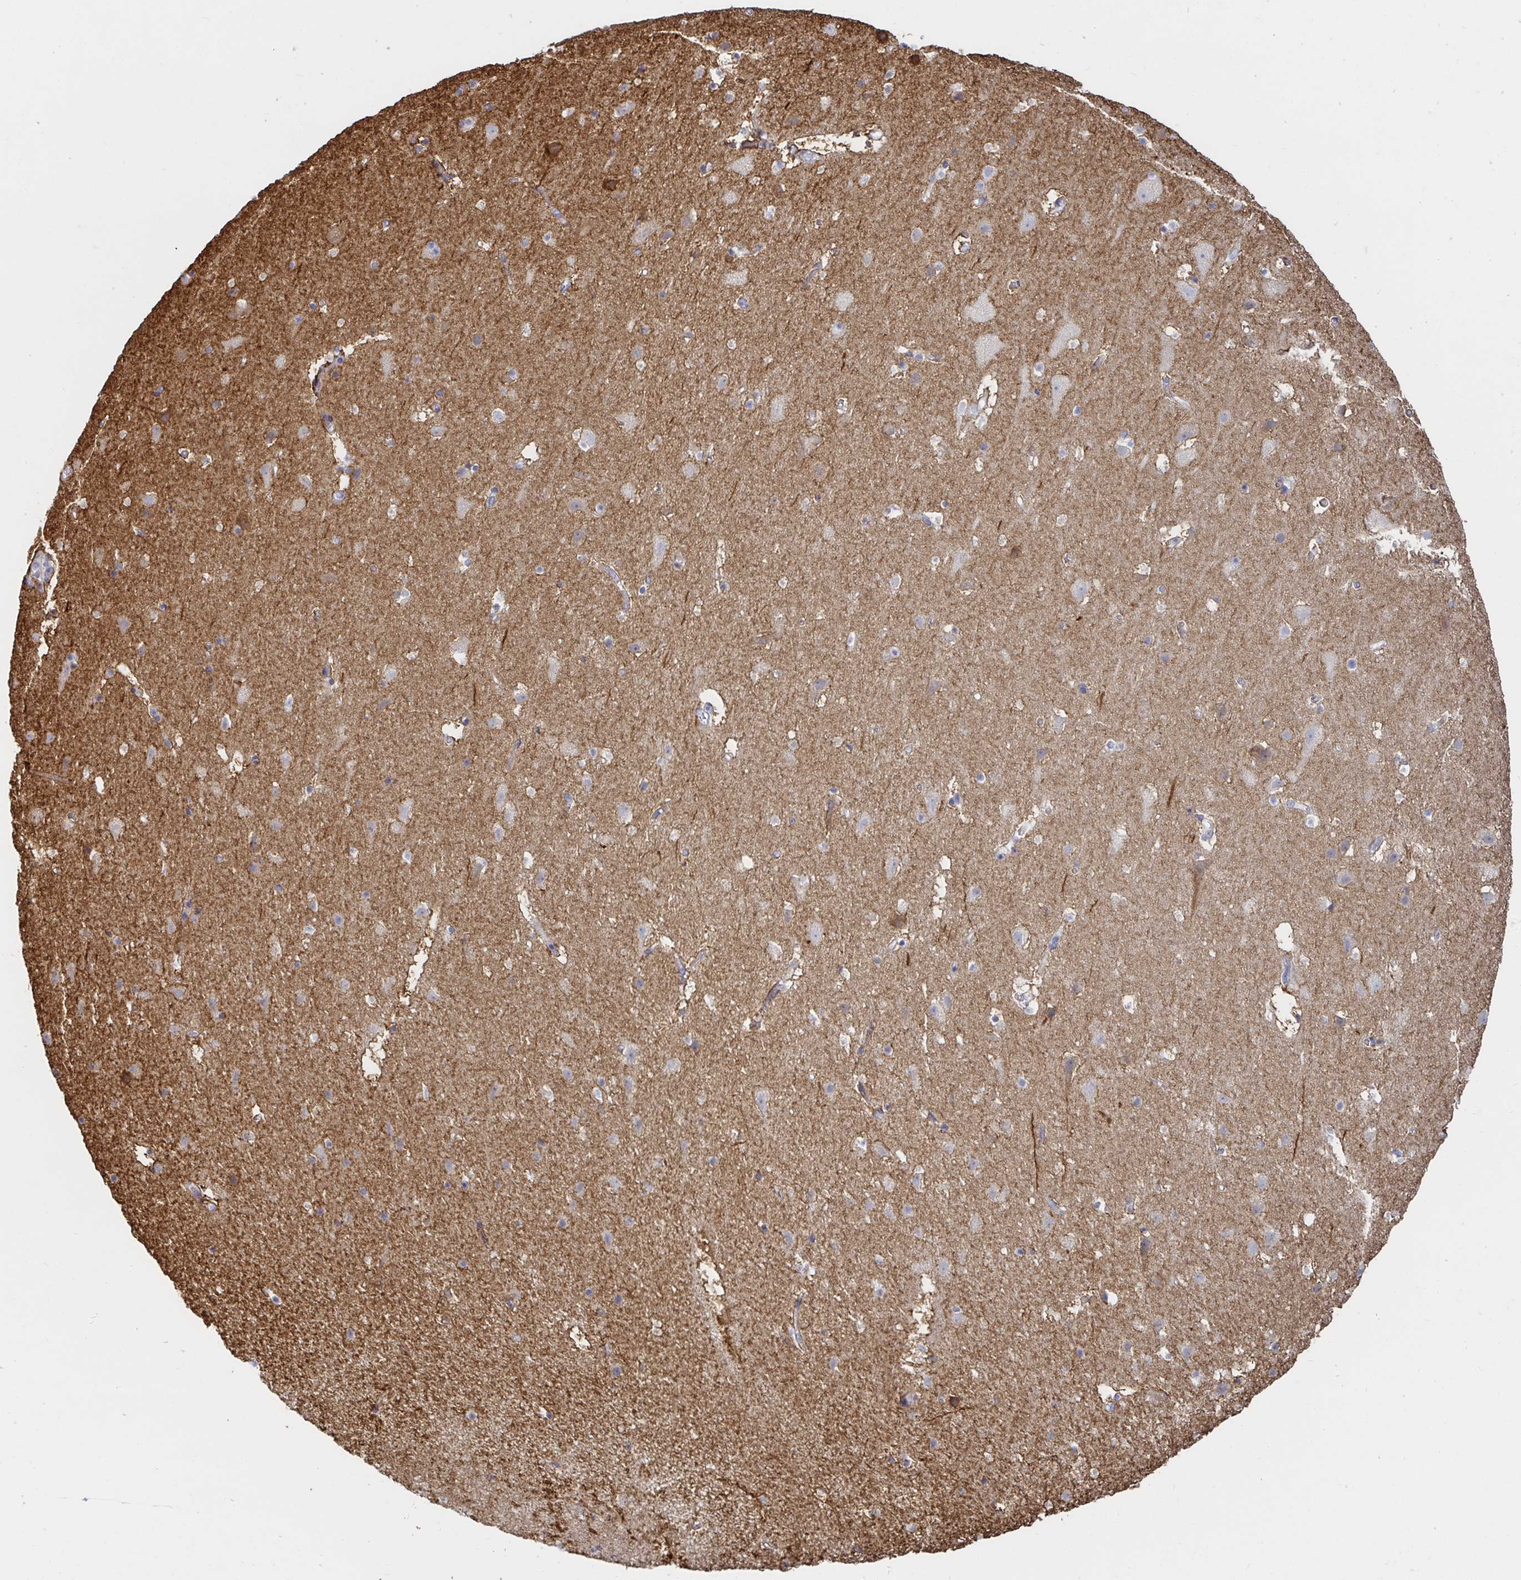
{"staining": {"intensity": "weak", "quantity": "<25%", "location": "cytoplasmic/membranous"}, "tissue": "cerebral cortex", "cell_type": "Endothelial cells", "image_type": "normal", "snomed": [{"axis": "morphology", "description": "Normal tissue, NOS"}, {"axis": "topography", "description": "Cerebral cortex"}], "caption": "Histopathology image shows no significant protein staining in endothelial cells of benign cerebral cortex. Brightfield microscopy of immunohistochemistry (IHC) stained with DAB (3,3'-diaminobenzidine) (brown) and hematoxylin (blue), captured at high magnification.", "gene": "SSH2", "patient": {"sex": "female", "age": 42}}